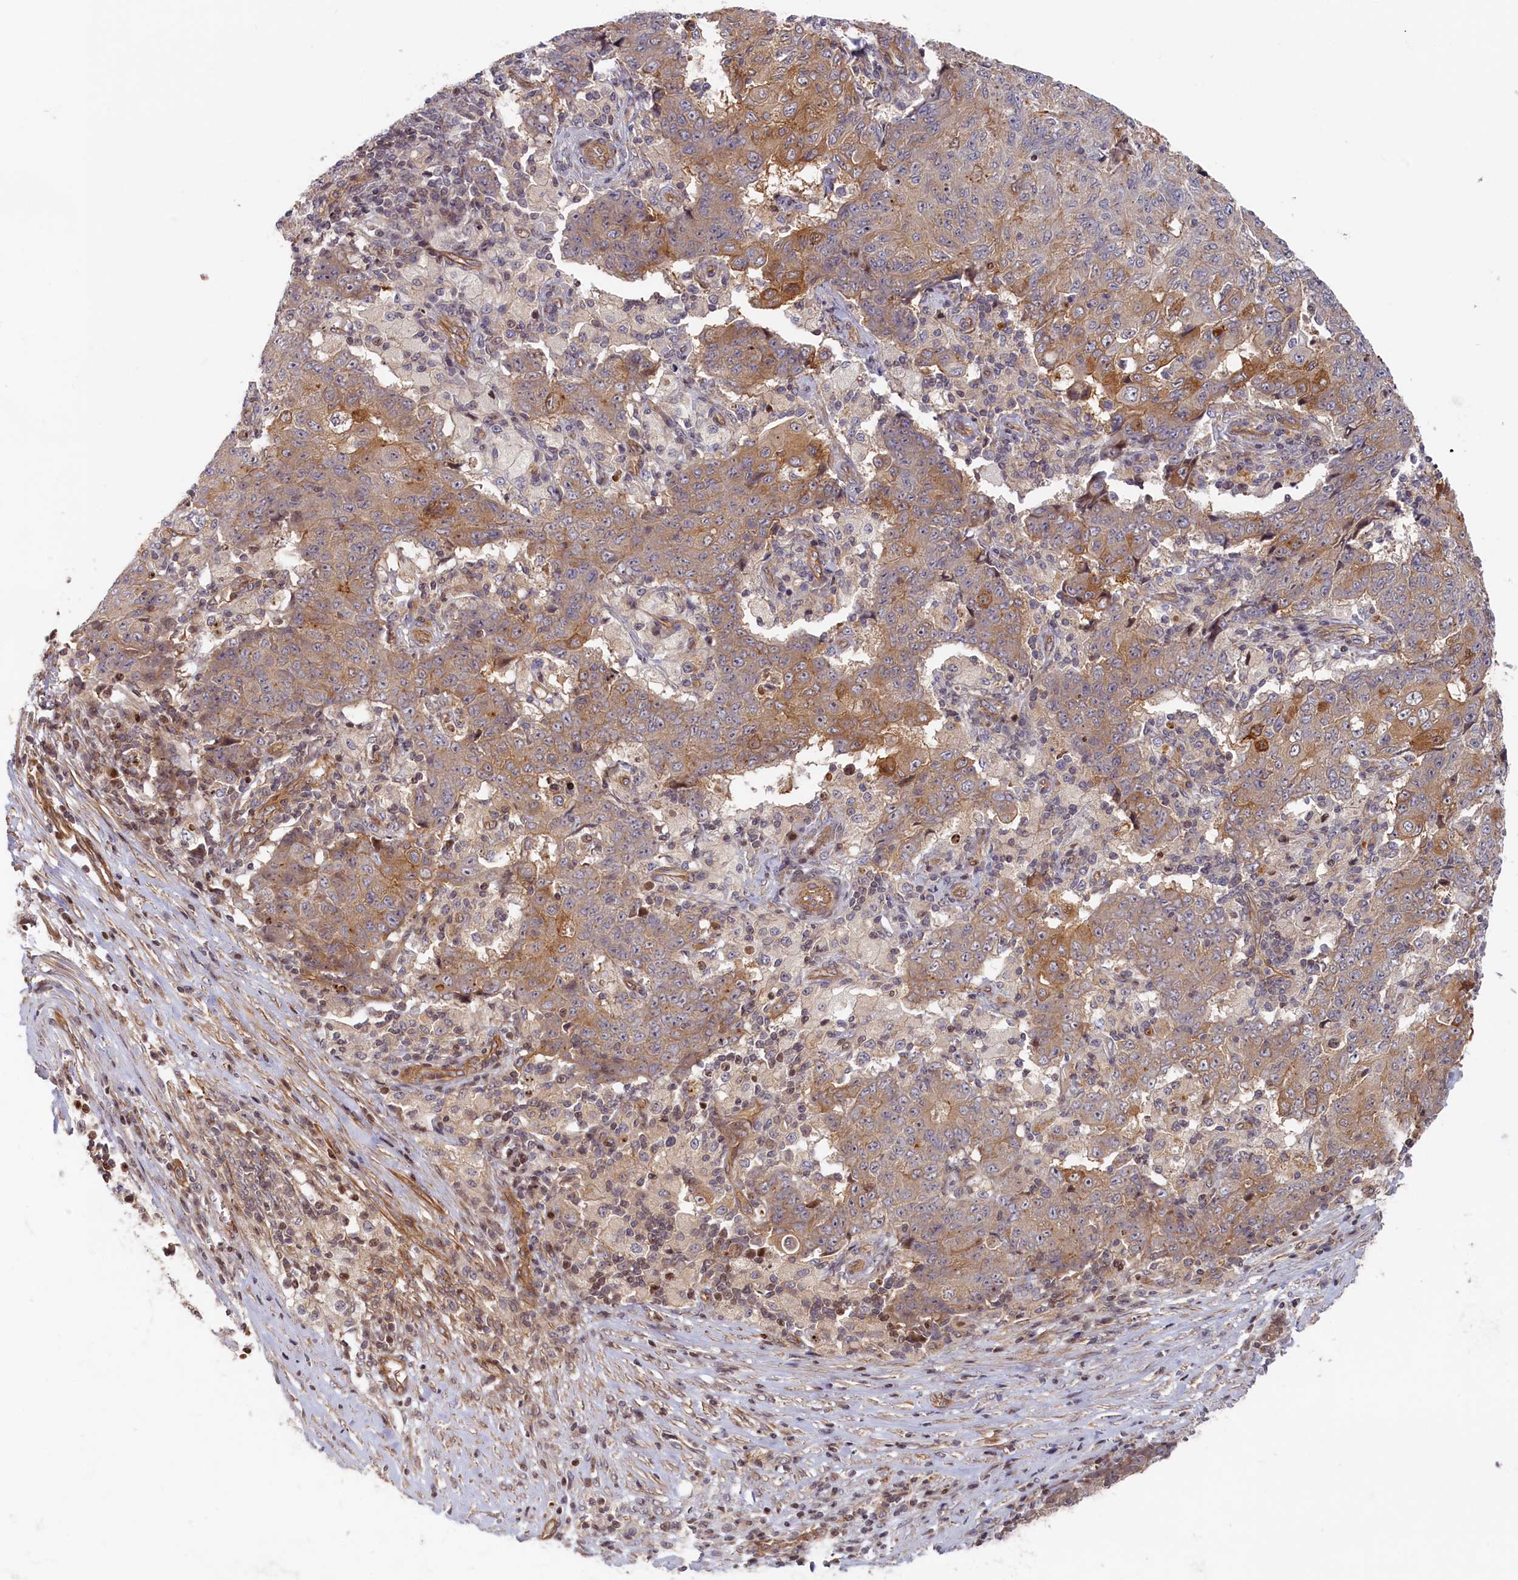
{"staining": {"intensity": "moderate", "quantity": "<25%", "location": "cytoplasmic/membranous"}, "tissue": "ovarian cancer", "cell_type": "Tumor cells", "image_type": "cancer", "snomed": [{"axis": "morphology", "description": "Carcinoma, endometroid"}, {"axis": "topography", "description": "Ovary"}], "caption": "An immunohistochemistry photomicrograph of neoplastic tissue is shown. Protein staining in brown highlights moderate cytoplasmic/membranous positivity in ovarian cancer within tumor cells. Immunohistochemistry stains the protein in brown and the nuclei are stained blue.", "gene": "CEP44", "patient": {"sex": "female", "age": 42}}